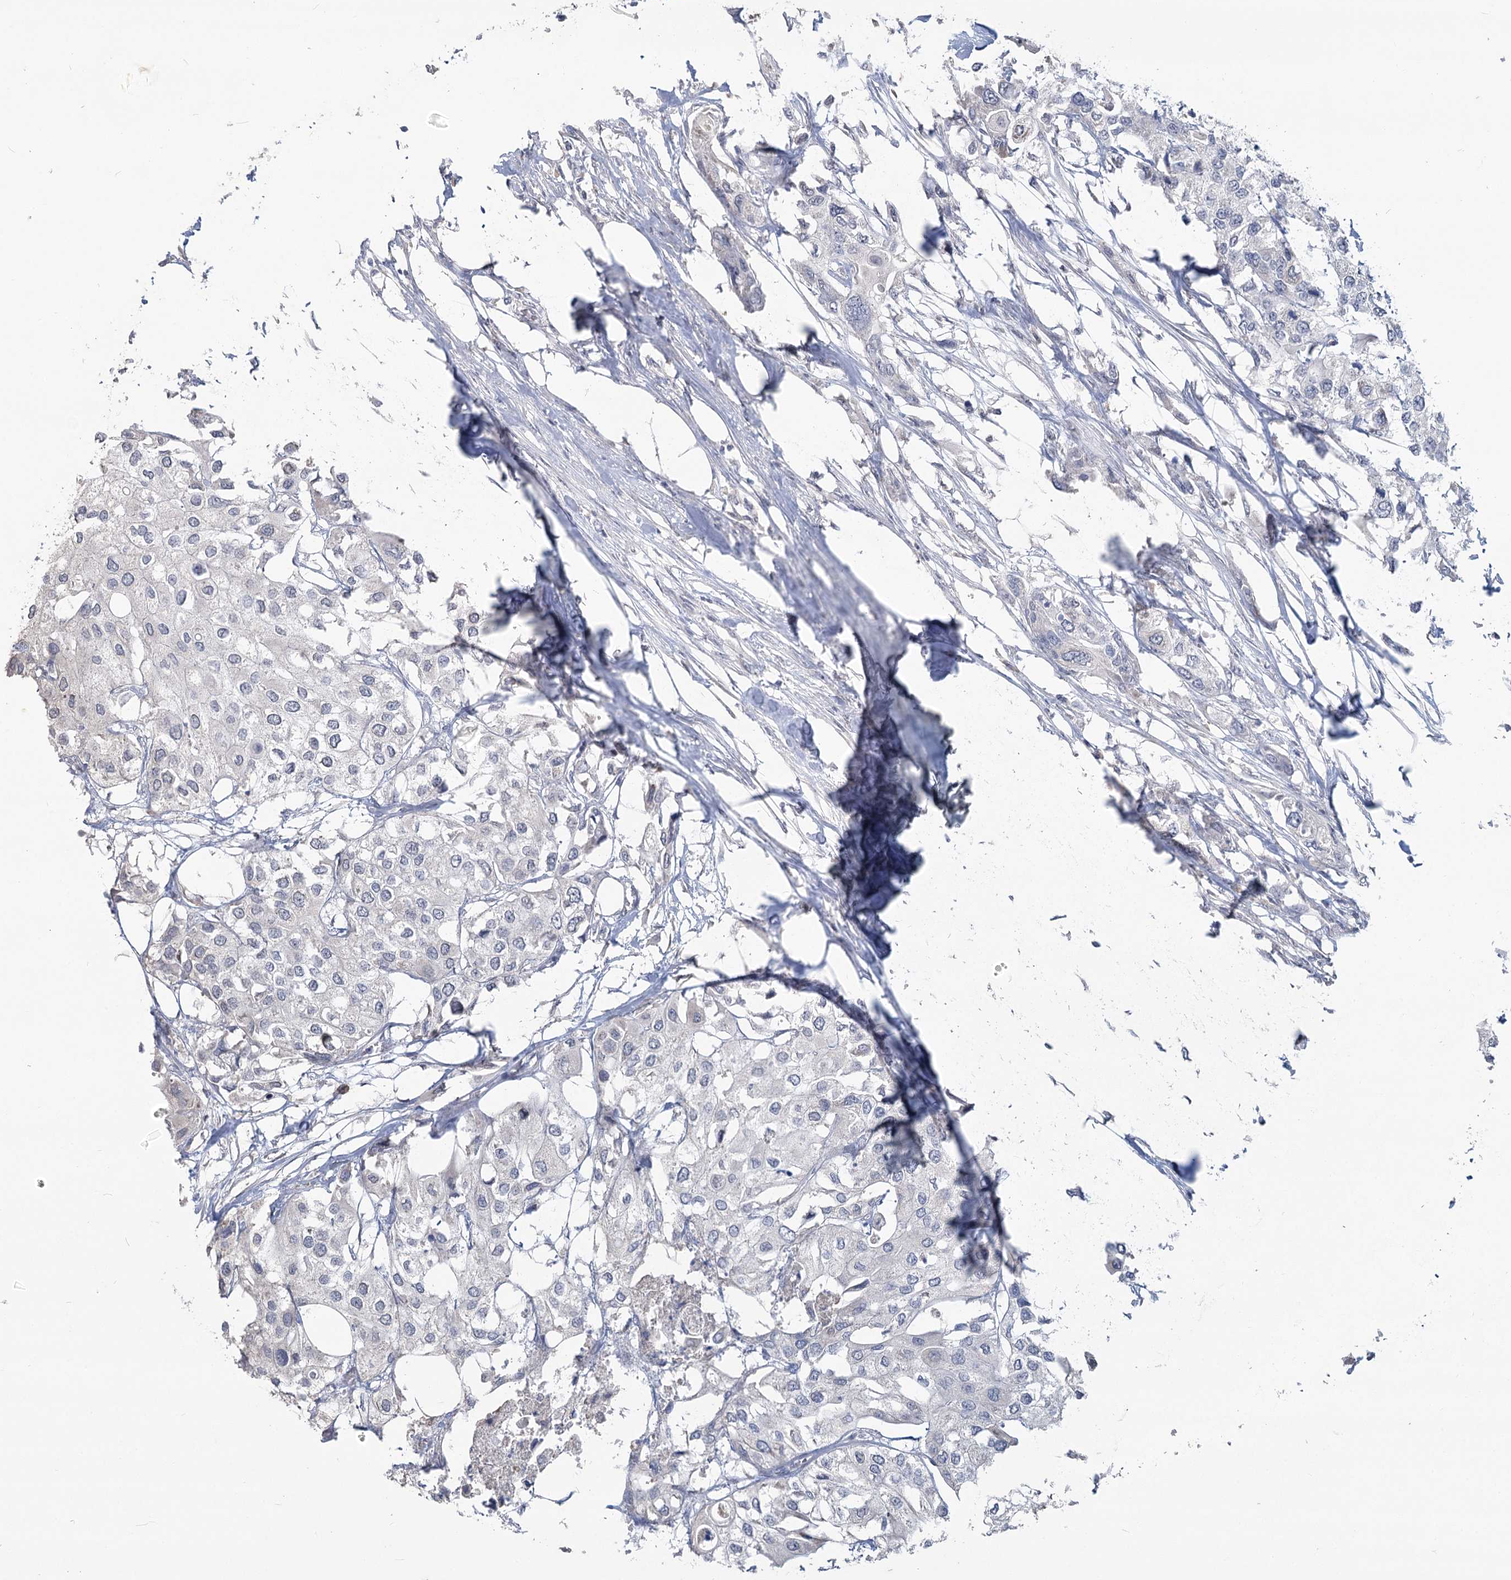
{"staining": {"intensity": "negative", "quantity": "none", "location": "none"}, "tissue": "urothelial cancer", "cell_type": "Tumor cells", "image_type": "cancer", "snomed": [{"axis": "morphology", "description": "Urothelial carcinoma, High grade"}, {"axis": "topography", "description": "Urinary bladder"}], "caption": "This is an immunohistochemistry micrograph of human urothelial cancer. There is no staining in tumor cells.", "gene": "SLC9A3", "patient": {"sex": "male", "age": 64}}